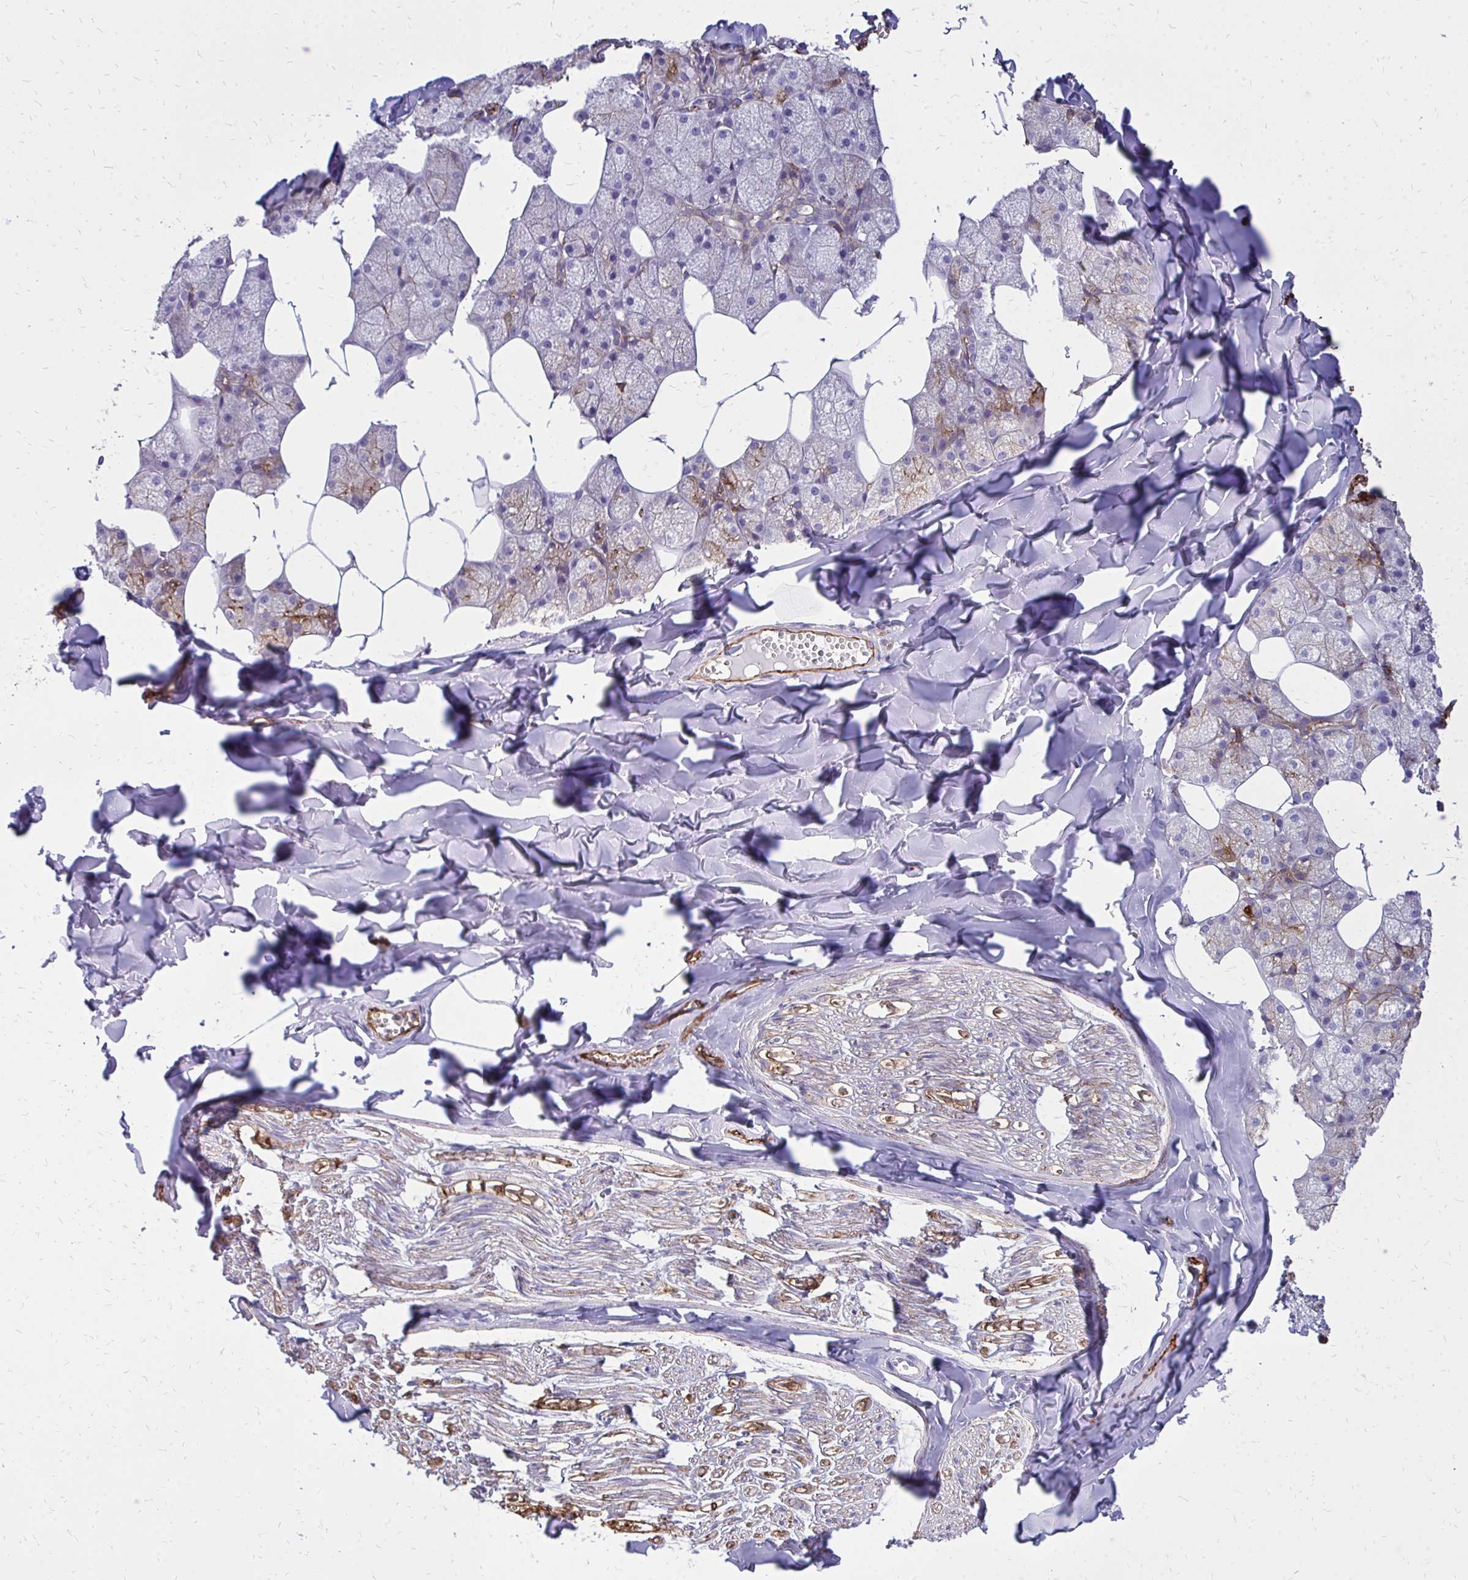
{"staining": {"intensity": "moderate", "quantity": "25%-75%", "location": "cytoplasmic/membranous"}, "tissue": "salivary gland", "cell_type": "Glandular cells", "image_type": "normal", "snomed": [{"axis": "morphology", "description": "Normal tissue, NOS"}, {"axis": "topography", "description": "Salivary gland"}, {"axis": "topography", "description": "Peripheral nerve tissue"}], "caption": "Brown immunohistochemical staining in unremarkable human salivary gland shows moderate cytoplasmic/membranous positivity in approximately 25%-75% of glandular cells. The protein of interest is shown in brown color, while the nuclei are stained blue.", "gene": "MARCKSL1", "patient": {"sex": "male", "age": 38}}